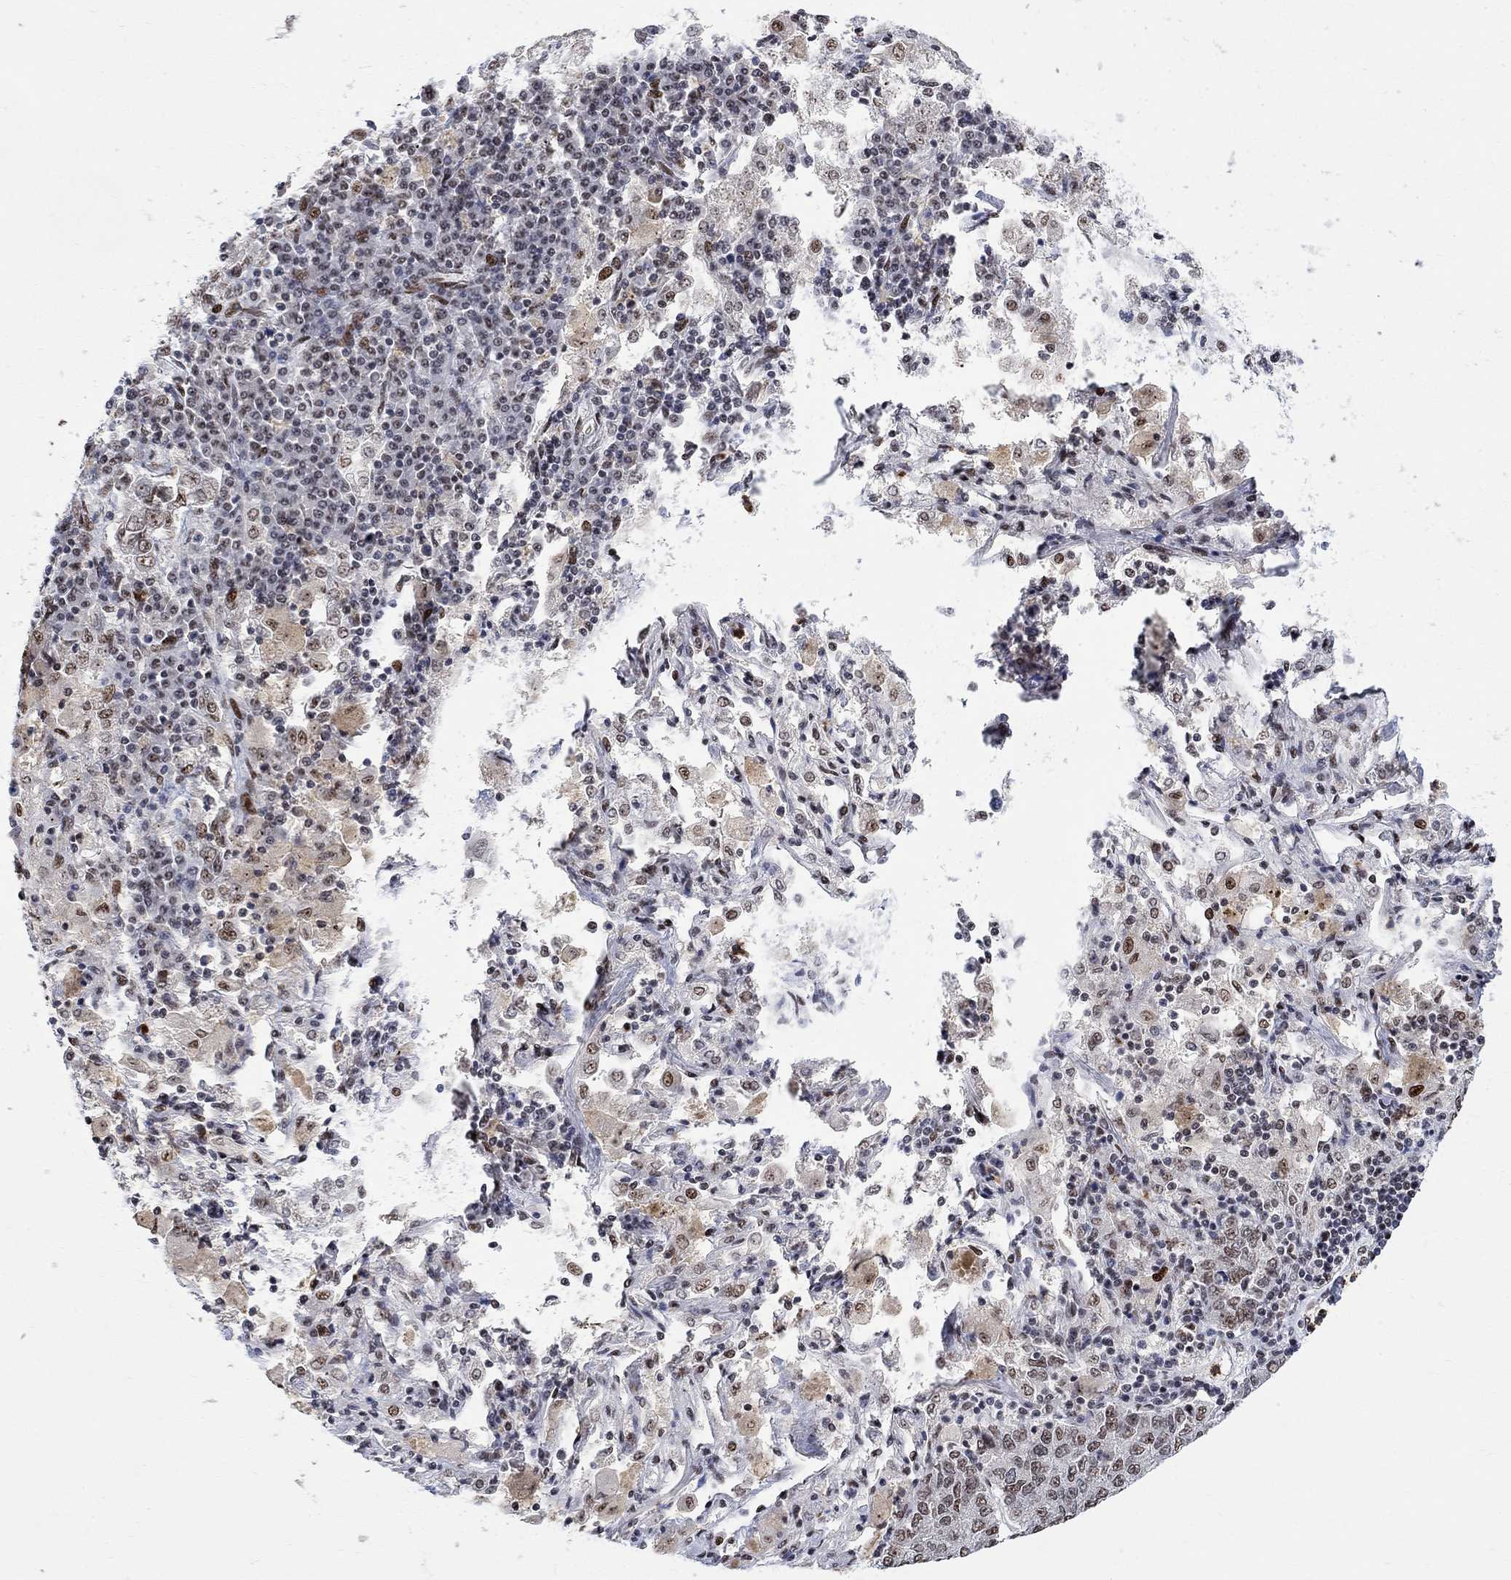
{"staining": {"intensity": "weak", "quantity": "25%-75%", "location": "nuclear"}, "tissue": "lung cancer", "cell_type": "Tumor cells", "image_type": "cancer", "snomed": [{"axis": "morphology", "description": "Adenocarcinoma, NOS"}, {"axis": "topography", "description": "Lung"}], "caption": "About 25%-75% of tumor cells in lung adenocarcinoma demonstrate weak nuclear protein staining as visualized by brown immunohistochemical staining.", "gene": "E4F1", "patient": {"sex": "male", "age": 49}}